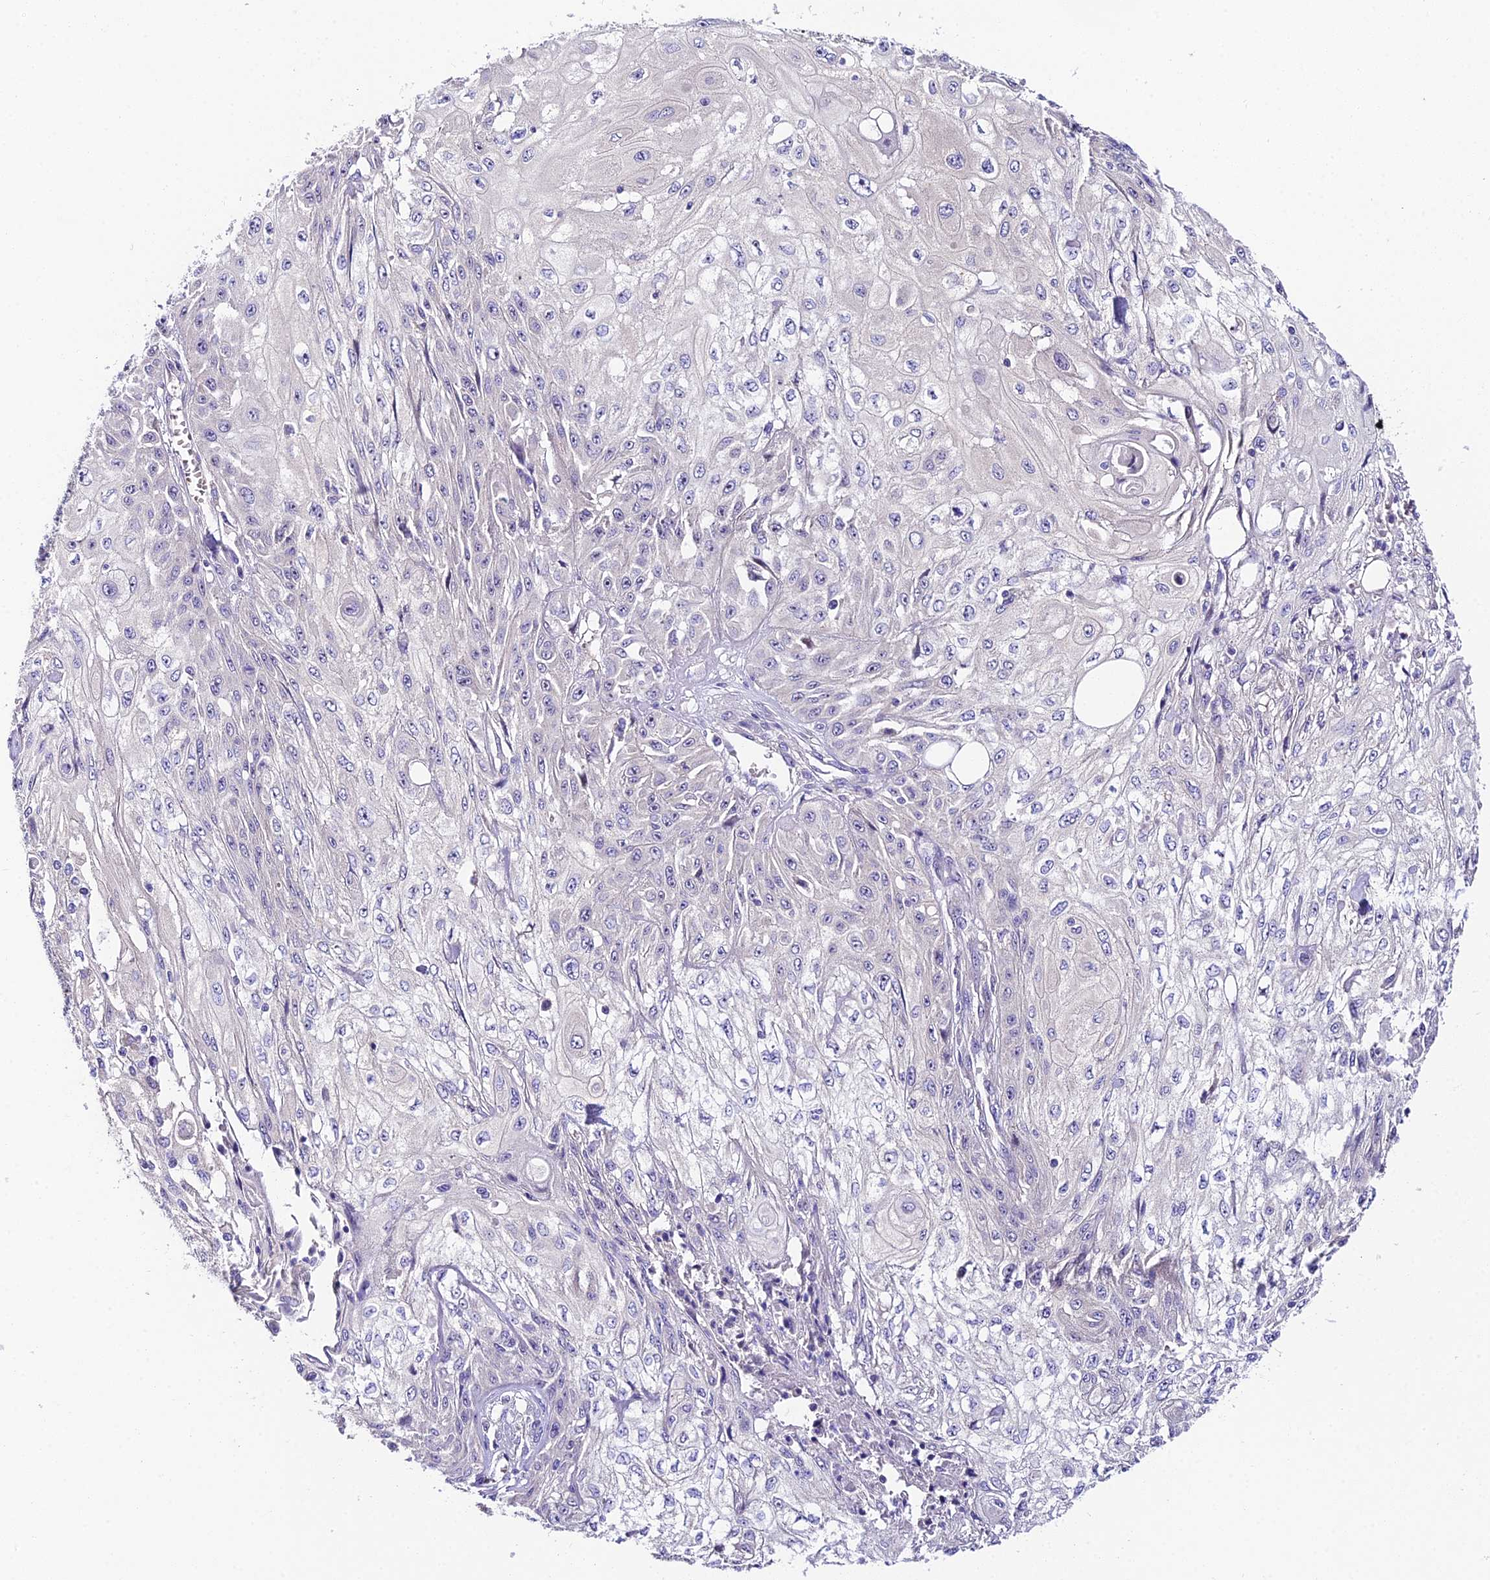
{"staining": {"intensity": "negative", "quantity": "none", "location": "none"}, "tissue": "skin cancer", "cell_type": "Tumor cells", "image_type": "cancer", "snomed": [{"axis": "morphology", "description": "Squamous cell carcinoma, NOS"}, {"axis": "morphology", "description": "Squamous cell carcinoma, metastatic, NOS"}, {"axis": "topography", "description": "Skin"}, {"axis": "topography", "description": "Lymph node"}], "caption": "High power microscopy photomicrograph of an immunohistochemistry (IHC) micrograph of skin cancer, revealing no significant positivity in tumor cells.", "gene": "DUSP29", "patient": {"sex": "male", "age": 75}}